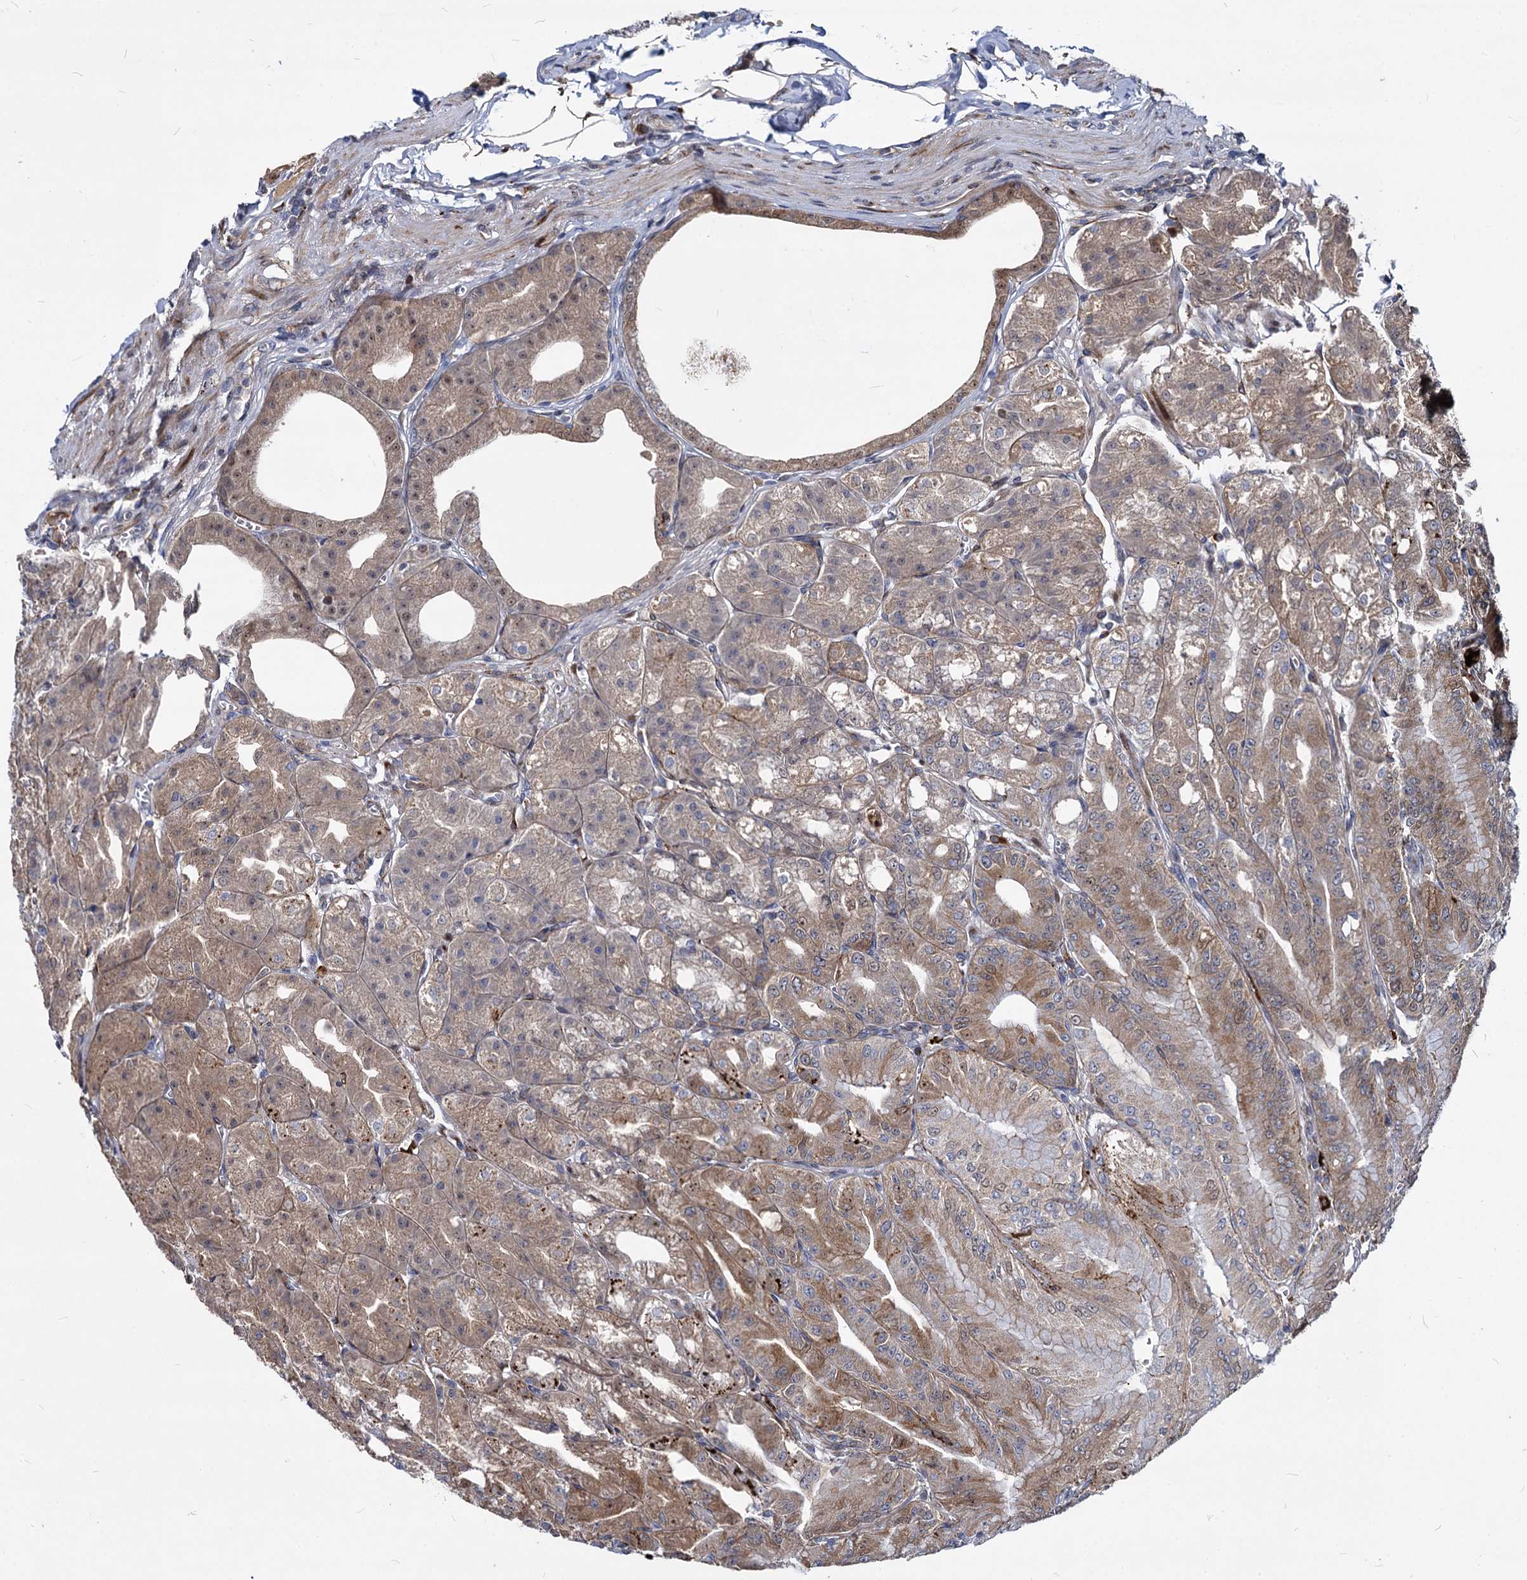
{"staining": {"intensity": "strong", "quantity": "<25%", "location": "cytoplasmic/membranous"}, "tissue": "stomach", "cell_type": "Glandular cells", "image_type": "normal", "snomed": [{"axis": "morphology", "description": "Normal tissue, NOS"}, {"axis": "topography", "description": "Stomach, upper"}, {"axis": "topography", "description": "Stomach, lower"}], "caption": "Approximately <25% of glandular cells in normal stomach demonstrate strong cytoplasmic/membranous protein positivity as visualized by brown immunohistochemical staining.", "gene": "C11orf86", "patient": {"sex": "male", "age": 71}}